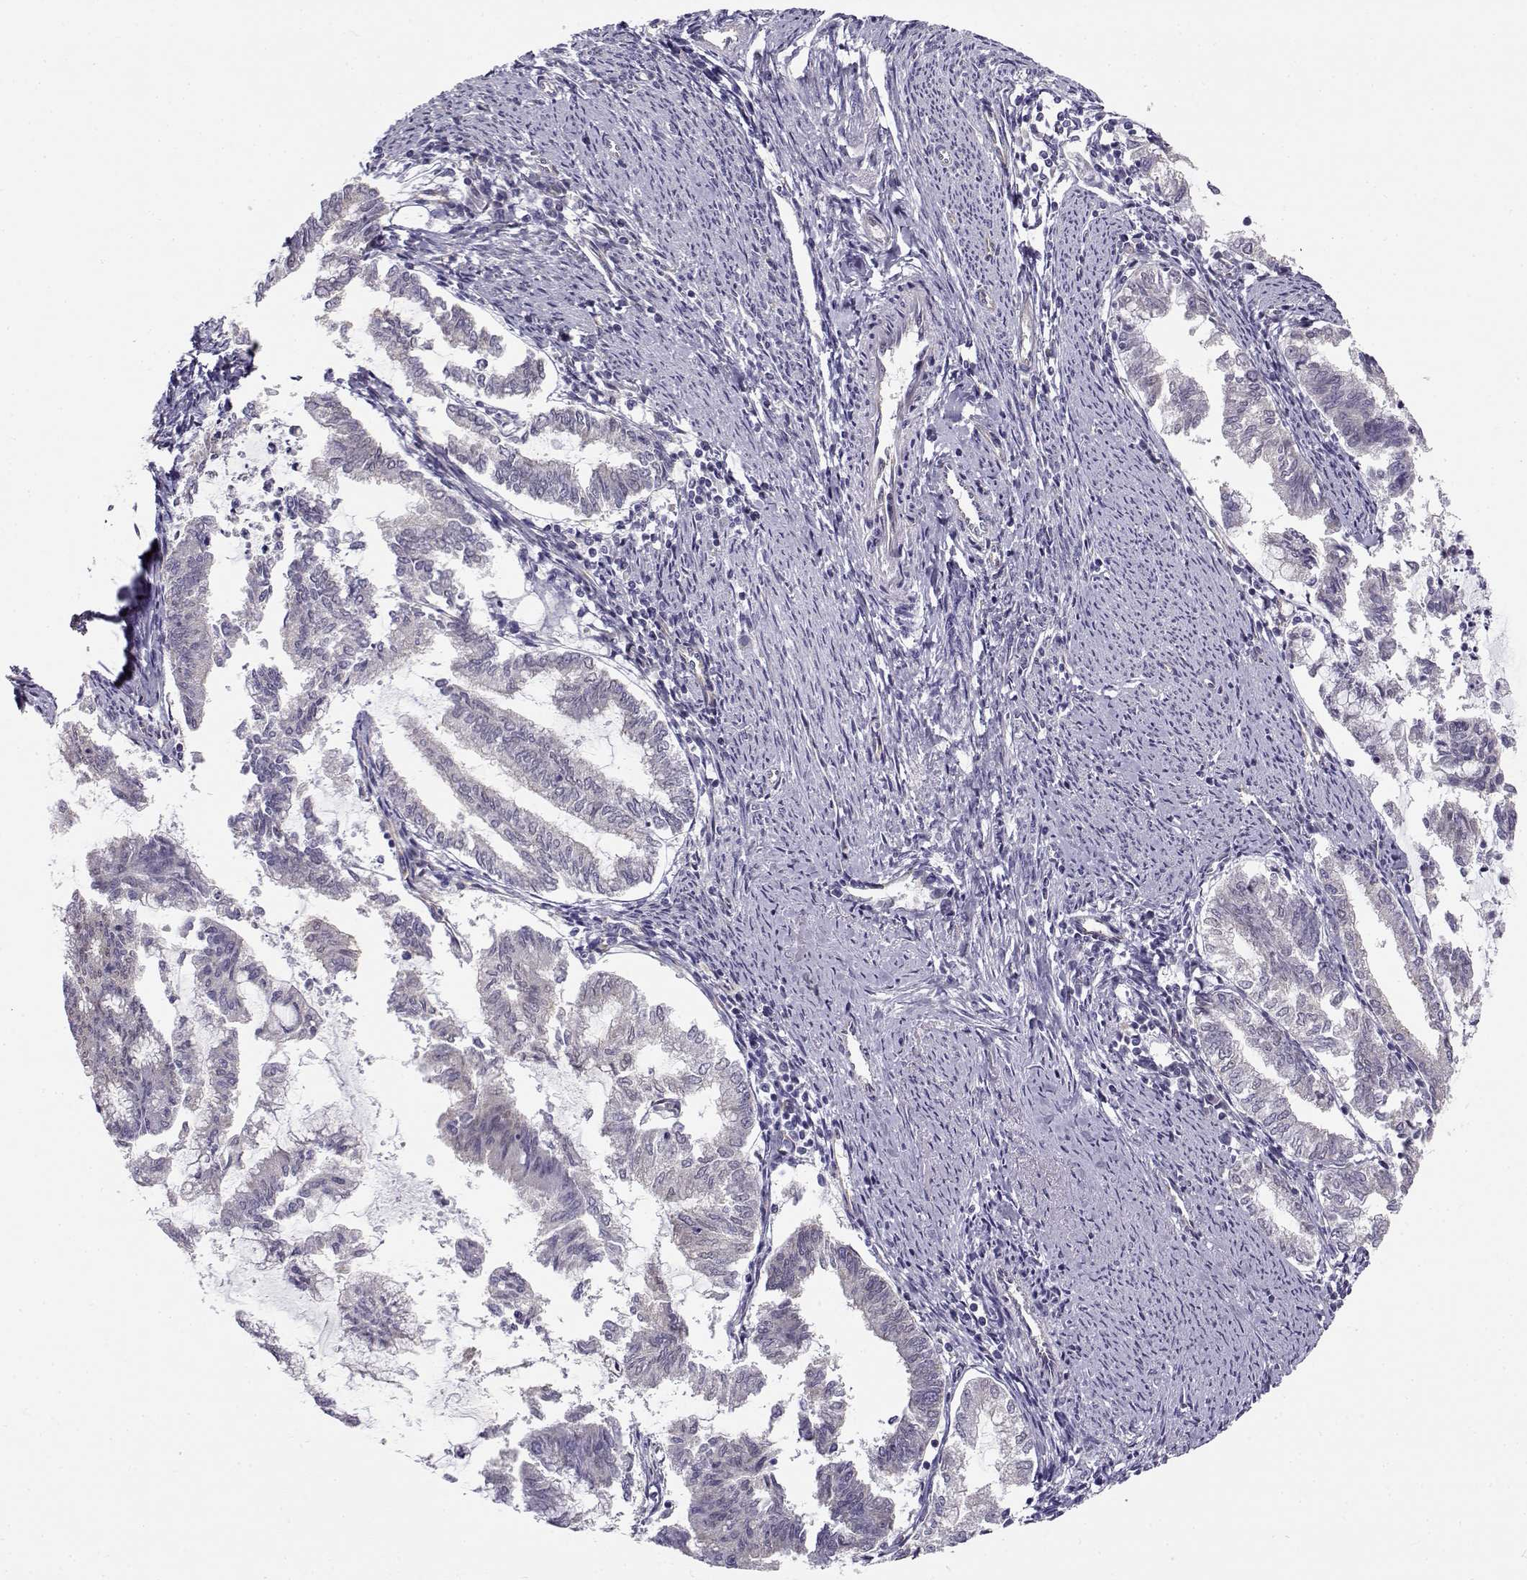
{"staining": {"intensity": "negative", "quantity": "none", "location": "none"}, "tissue": "endometrial cancer", "cell_type": "Tumor cells", "image_type": "cancer", "snomed": [{"axis": "morphology", "description": "Adenocarcinoma, NOS"}, {"axis": "topography", "description": "Endometrium"}], "caption": "This is an immunohistochemistry histopathology image of human endometrial adenocarcinoma. There is no staining in tumor cells.", "gene": "BEND6", "patient": {"sex": "female", "age": 79}}